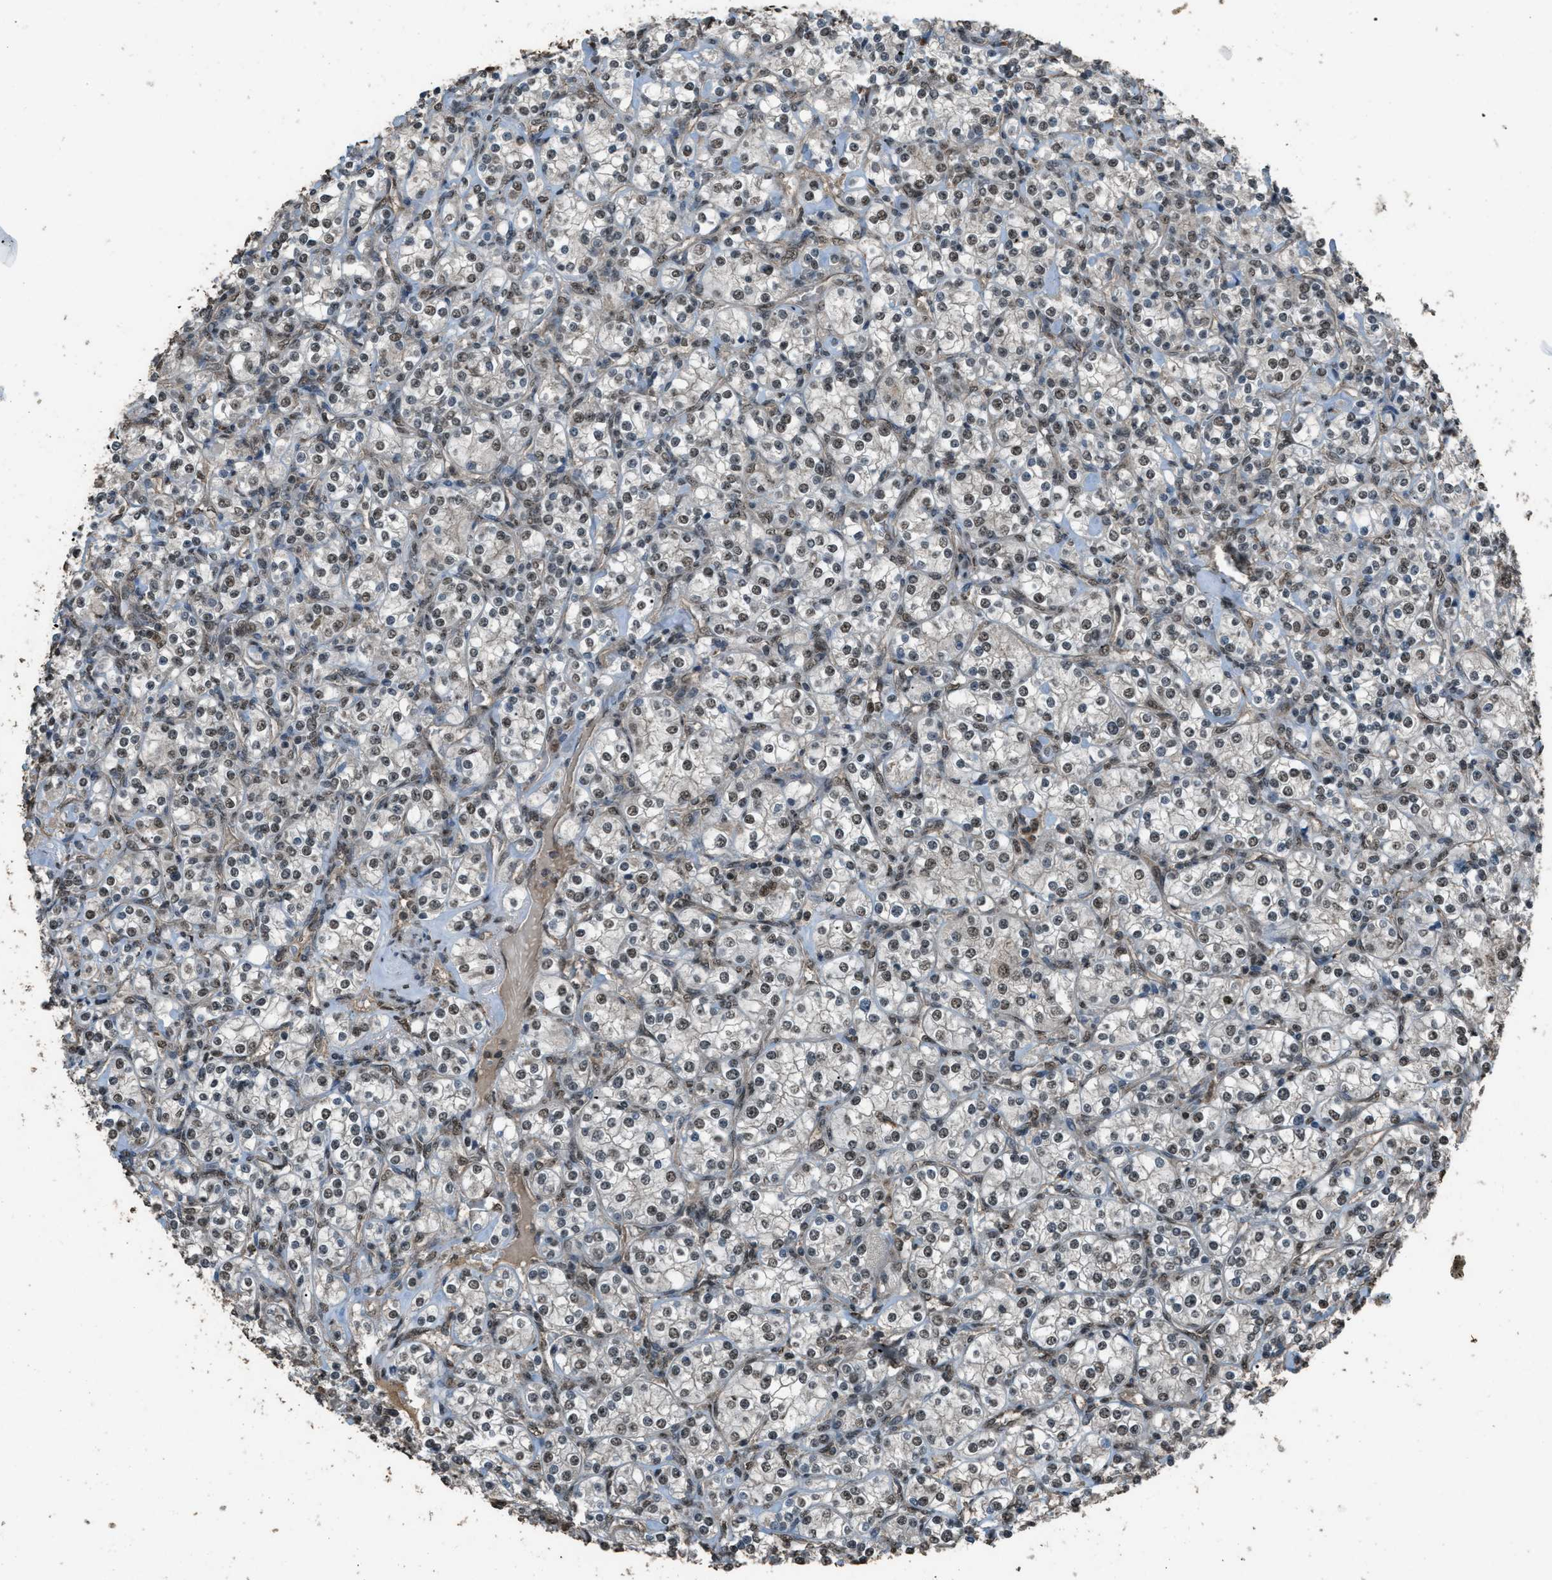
{"staining": {"intensity": "weak", "quantity": ">75%", "location": "nuclear"}, "tissue": "renal cancer", "cell_type": "Tumor cells", "image_type": "cancer", "snomed": [{"axis": "morphology", "description": "Adenocarcinoma, NOS"}, {"axis": "topography", "description": "Kidney"}], "caption": "Adenocarcinoma (renal) tissue exhibits weak nuclear staining in approximately >75% of tumor cells", "gene": "SERTAD2", "patient": {"sex": "male", "age": 77}}